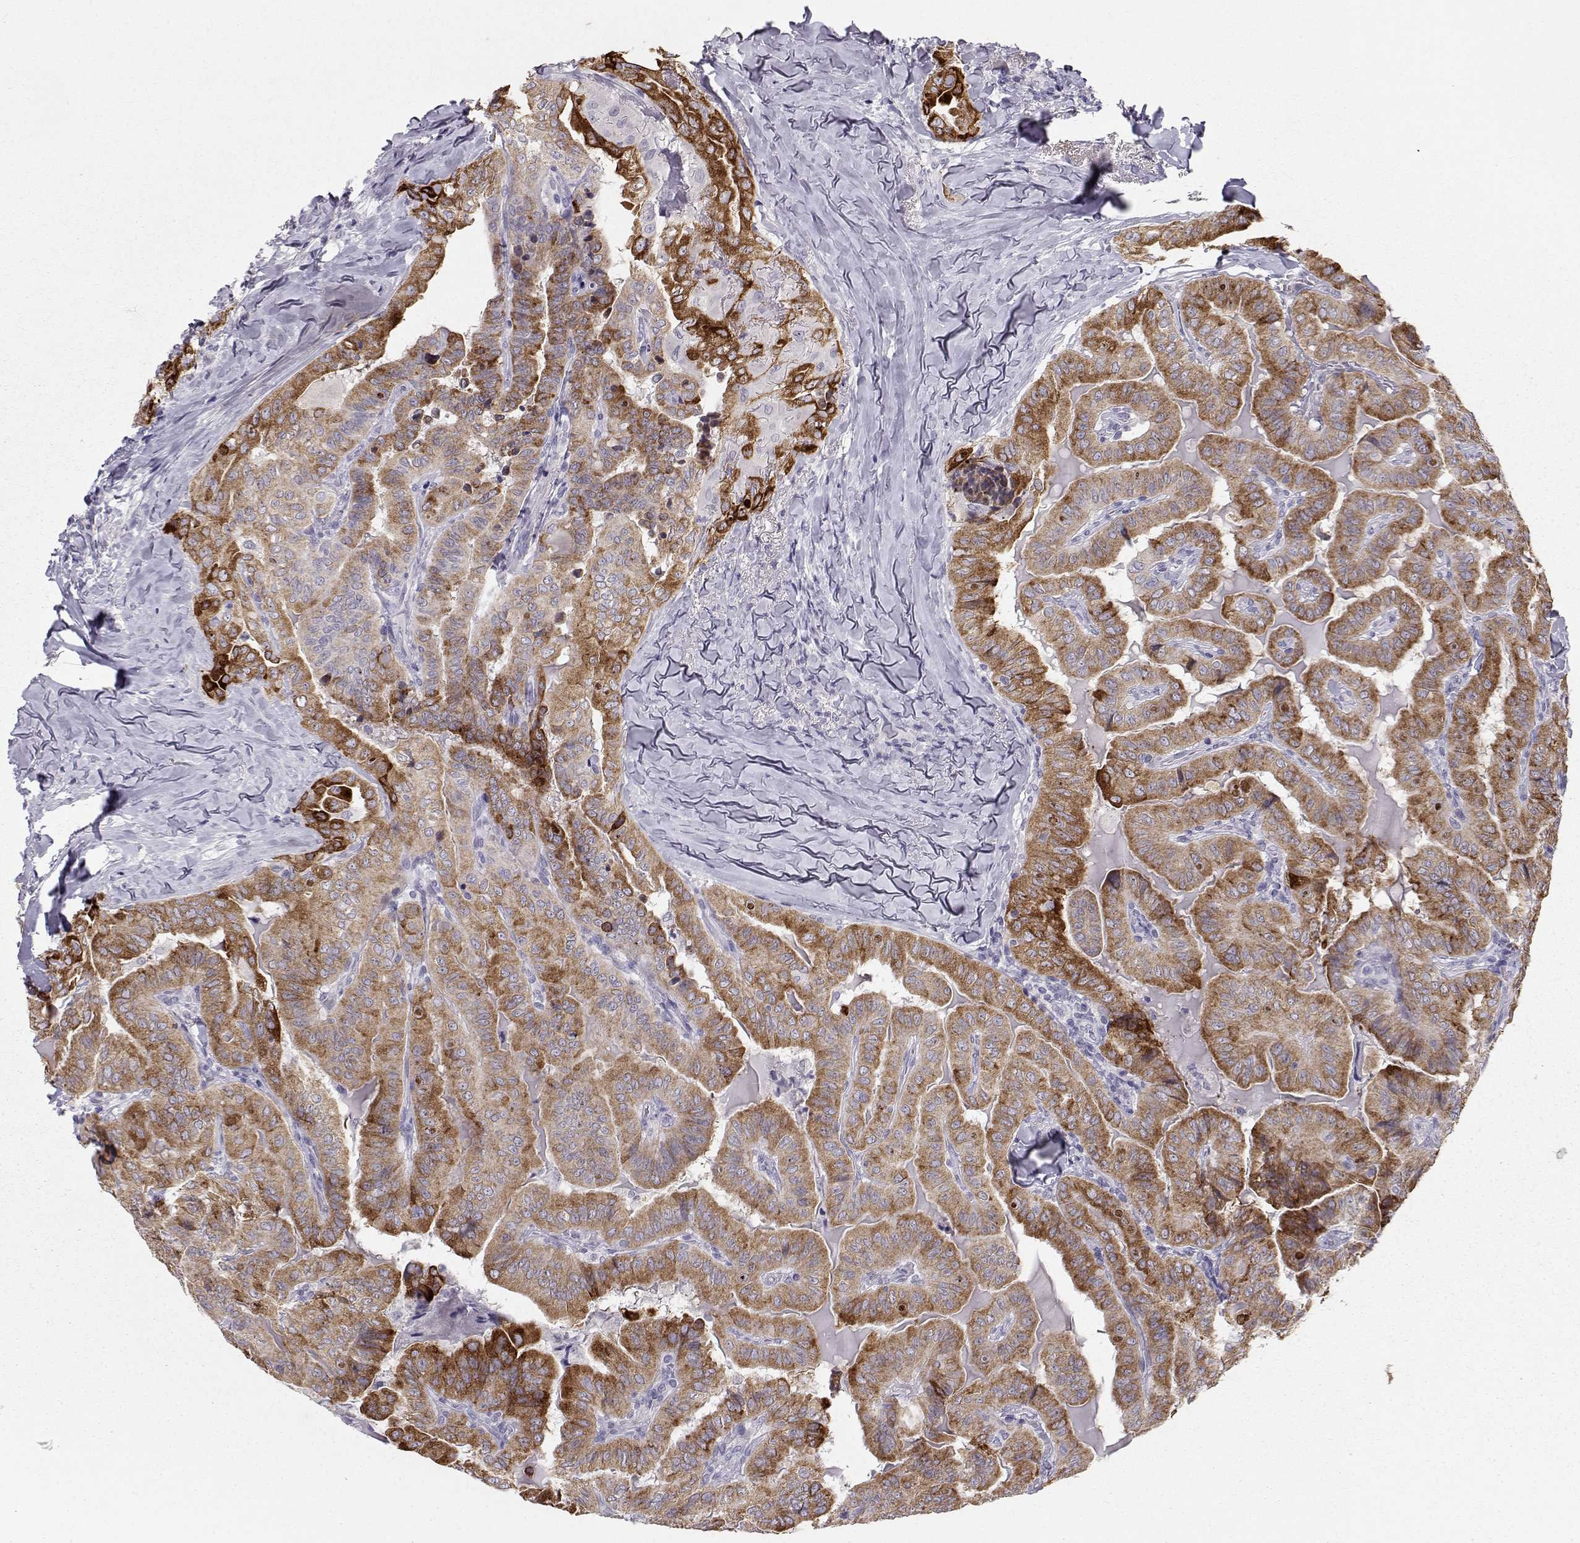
{"staining": {"intensity": "moderate", "quantity": ">75%", "location": "cytoplasmic/membranous"}, "tissue": "thyroid cancer", "cell_type": "Tumor cells", "image_type": "cancer", "snomed": [{"axis": "morphology", "description": "Papillary adenocarcinoma, NOS"}, {"axis": "topography", "description": "Thyroid gland"}], "caption": "Protein staining demonstrates moderate cytoplasmic/membranous staining in about >75% of tumor cells in papillary adenocarcinoma (thyroid).", "gene": "LAMB3", "patient": {"sex": "female", "age": 68}}